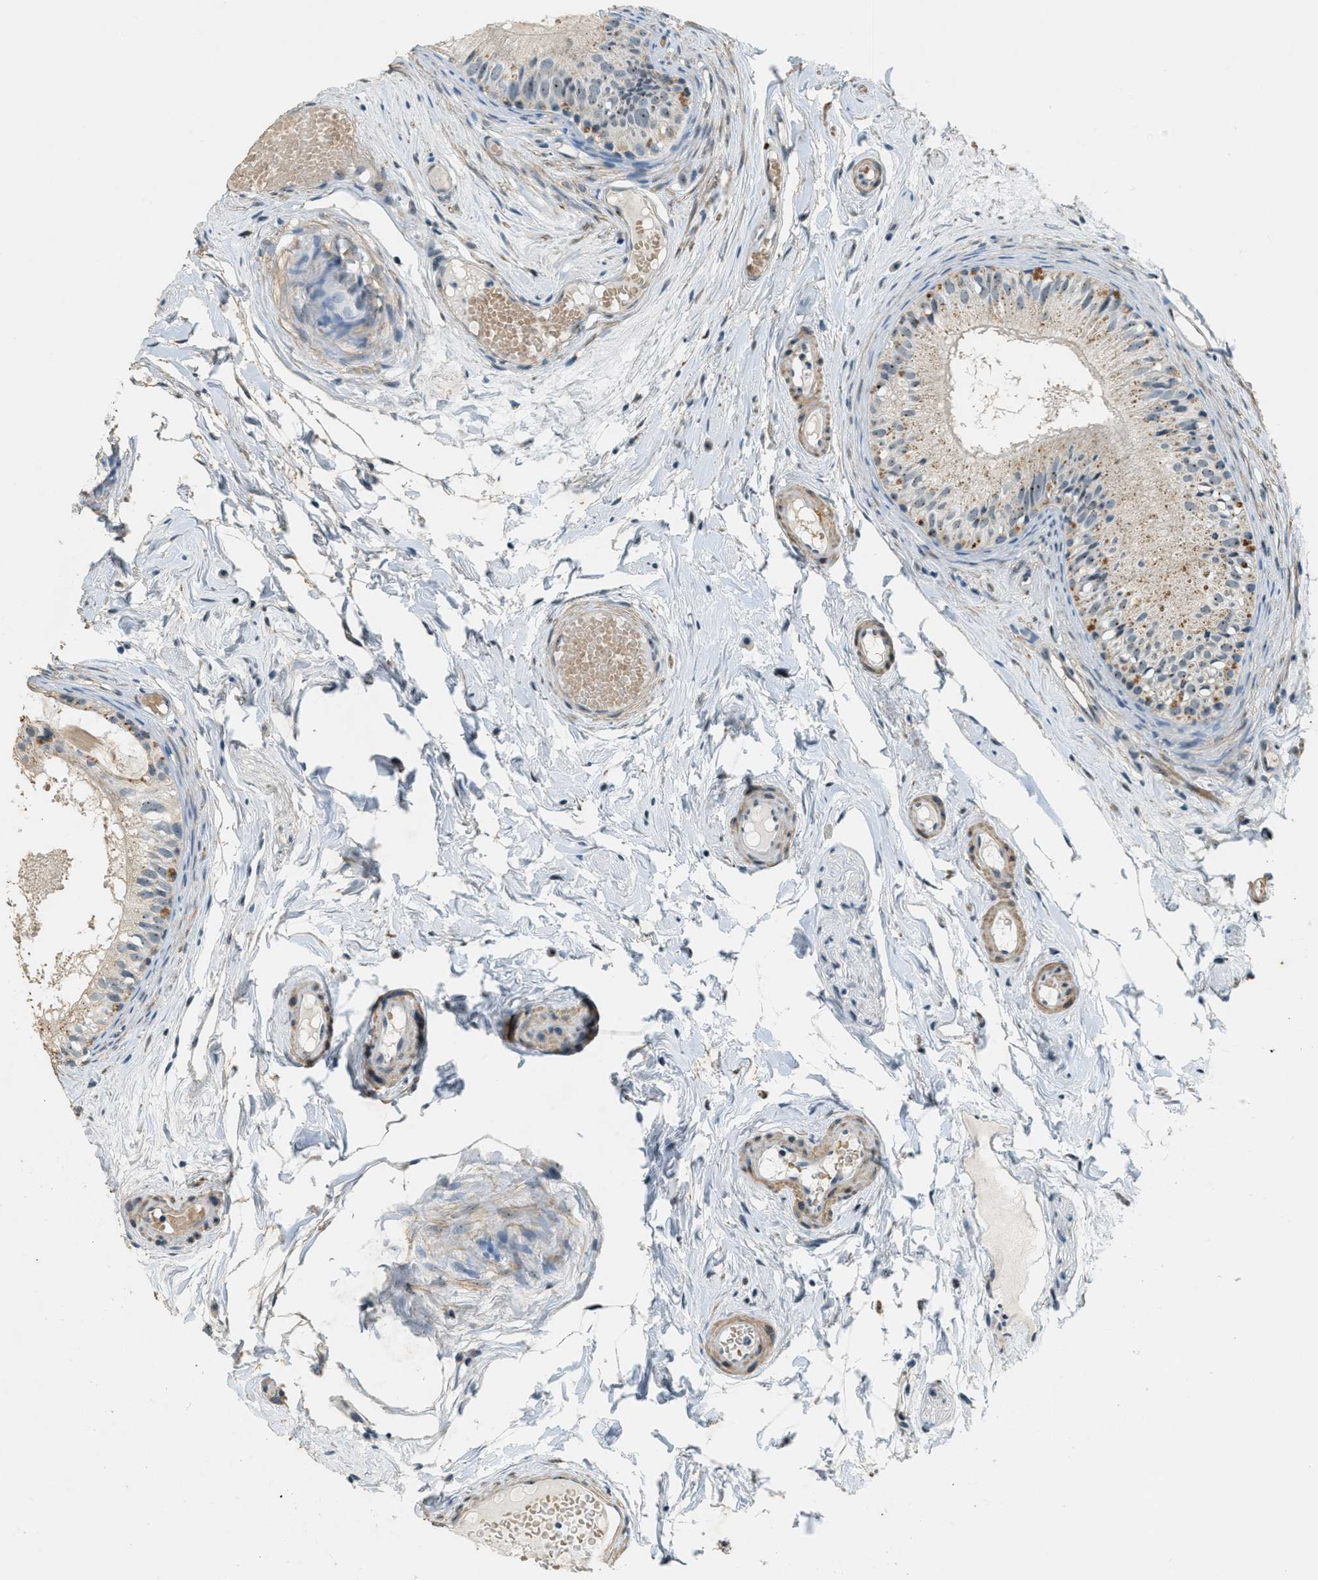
{"staining": {"intensity": "moderate", "quantity": "<25%", "location": "nuclear"}, "tissue": "epididymis", "cell_type": "Glandular cells", "image_type": "normal", "snomed": [{"axis": "morphology", "description": "Normal tissue, NOS"}, {"axis": "topography", "description": "Epididymis"}], "caption": "DAB (3,3'-diaminobenzidine) immunohistochemical staining of benign epididymis demonstrates moderate nuclear protein staining in approximately <25% of glandular cells.", "gene": "DDX47", "patient": {"sex": "male", "age": 46}}